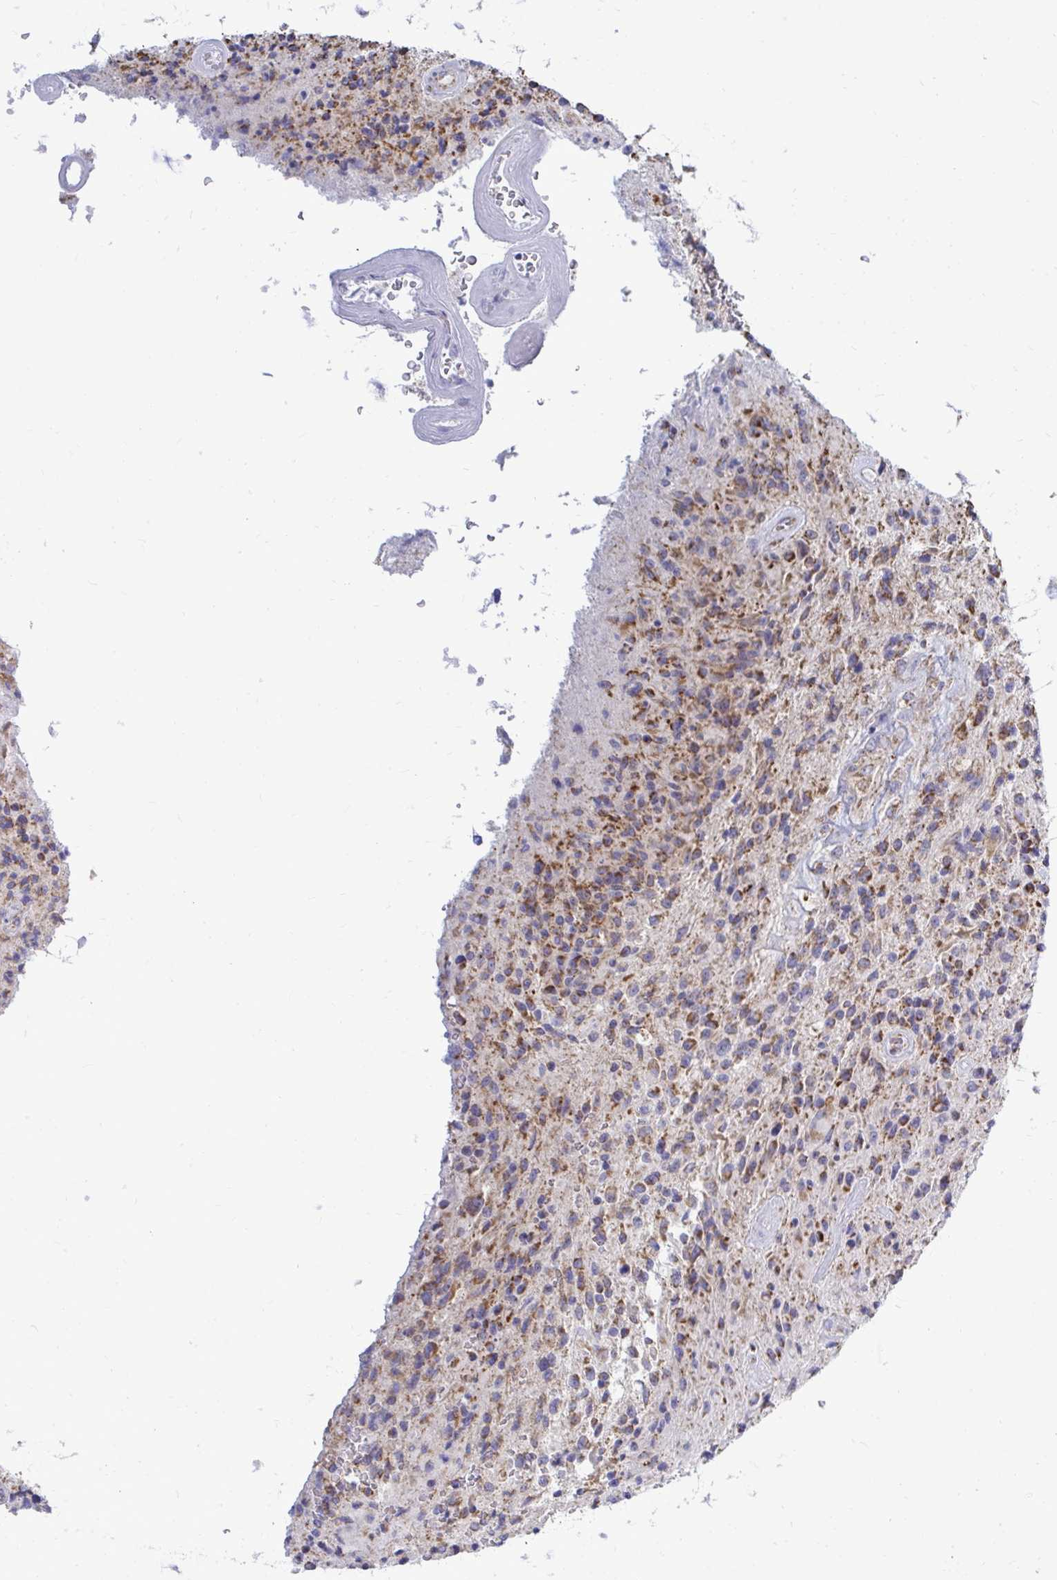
{"staining": {"intensity": "weak", "quantity": "25%-75%", "location": "cytoplasmic/membranous"}, "tissue": "glioma", "cell_type": "Tumor cells", "image_type": "cancer", "snomed": [{"axis": "morphology", "description": "Normal tissue, NOS"}, {"axis": "morphology", "description": "Glioma, malignant, High grade"}, {"axis": "topography", "description": "Cerebral cortex"}], "caption": "Glioma stained for a protein reveals weak cytoplasmic/membranous positivity in tumor cells.", "gene": "OR10R2", "patient": {"sex": "male", "age": 56}}